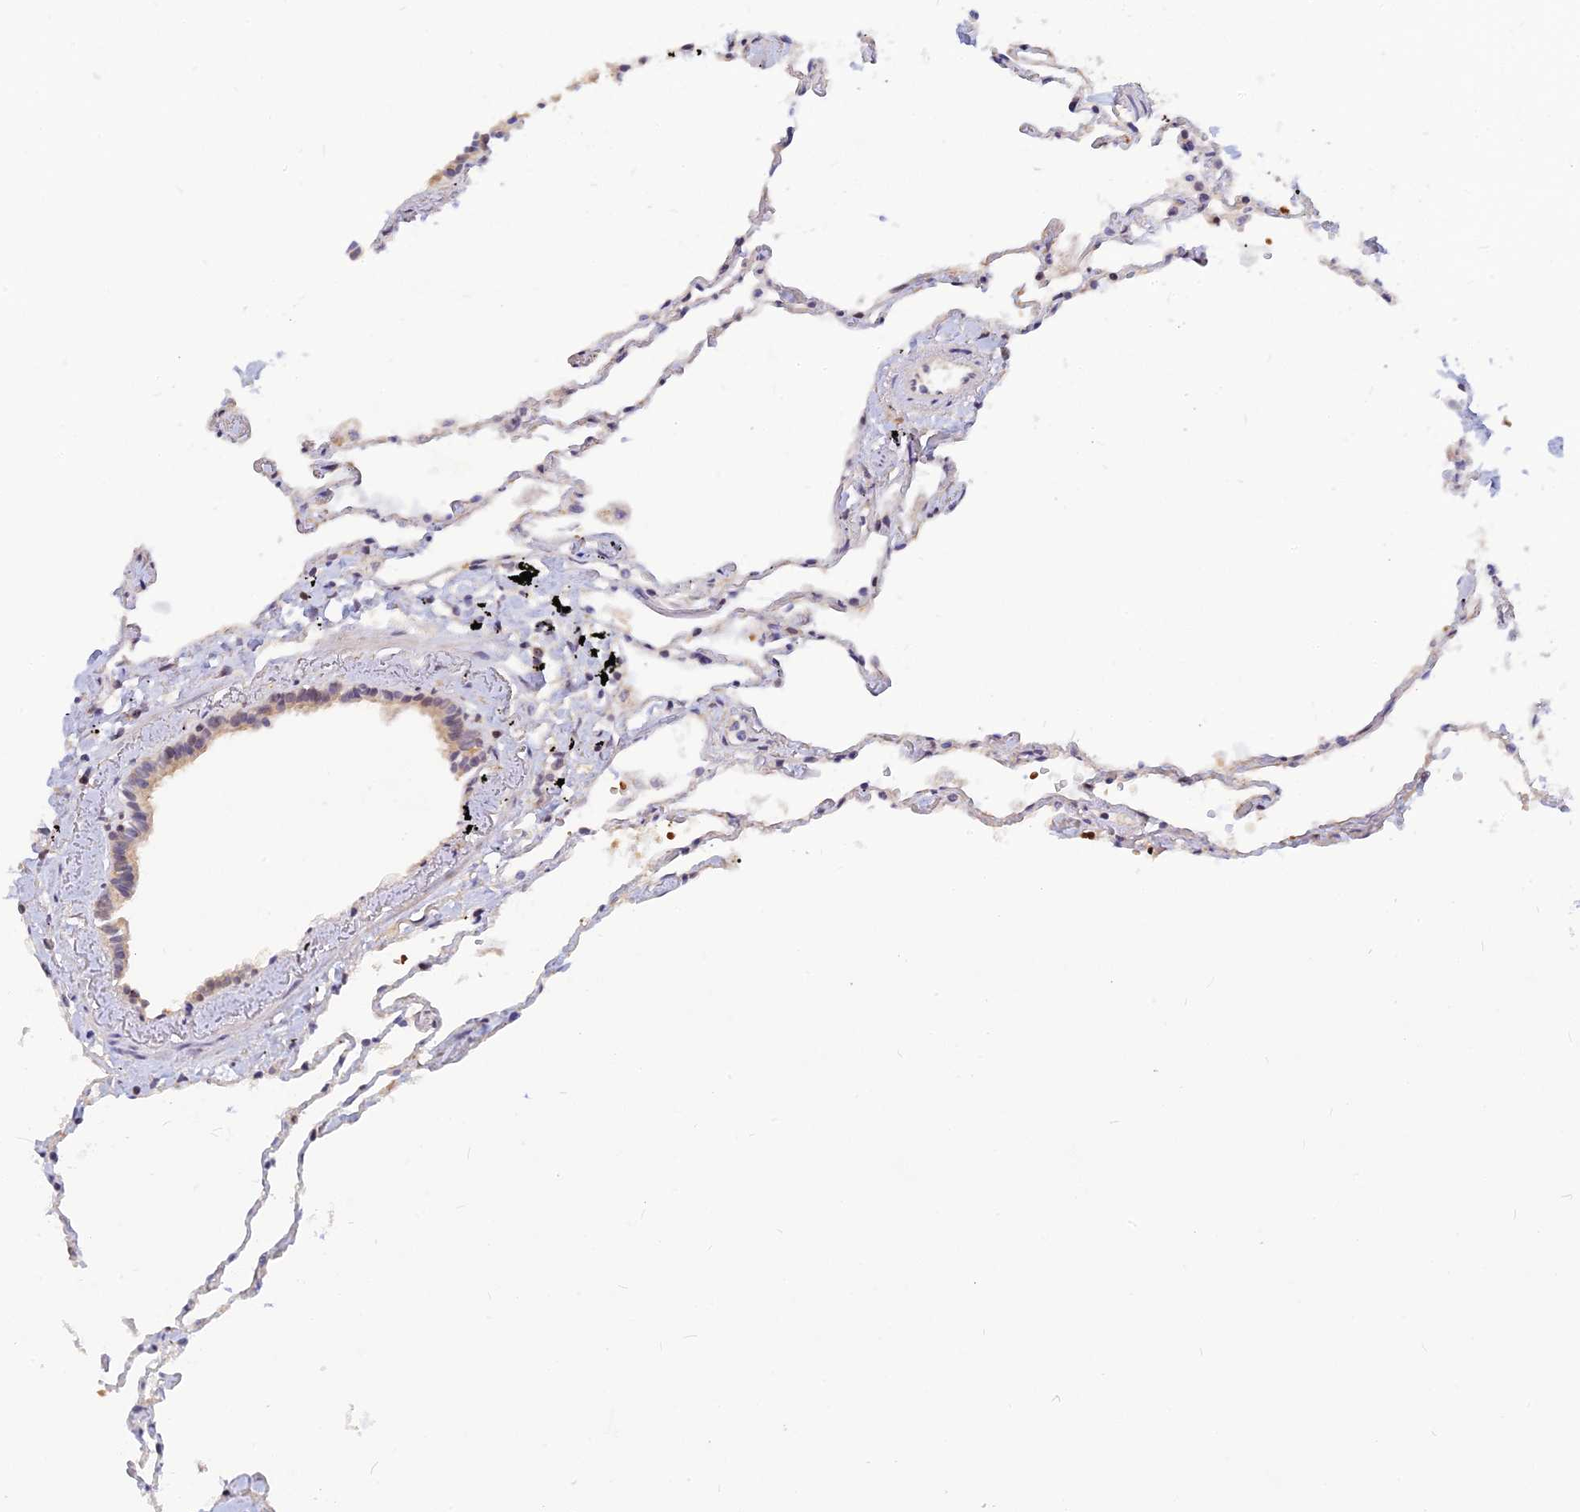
{"staining": {"intensity": "moderate", "quantity": "25%-75%", "location": "cytoplasmic/membranous"}, "tissue": "lung", "cell_type": "Alveolar cells", "image_type": "normal", "snomed": [{"axis": "morphology", "description": "Normal tissue, NOS"}, {"axis": "topography", "description": "Lung"}], "caption": "Human lung stained with a brown dye displays moderate cytoplasmic/membranous positive expression in approximately 25%-75% of alveolar cells.", "gene": "ARL2BP", "patient": {"sex": "female", "age": 67}}